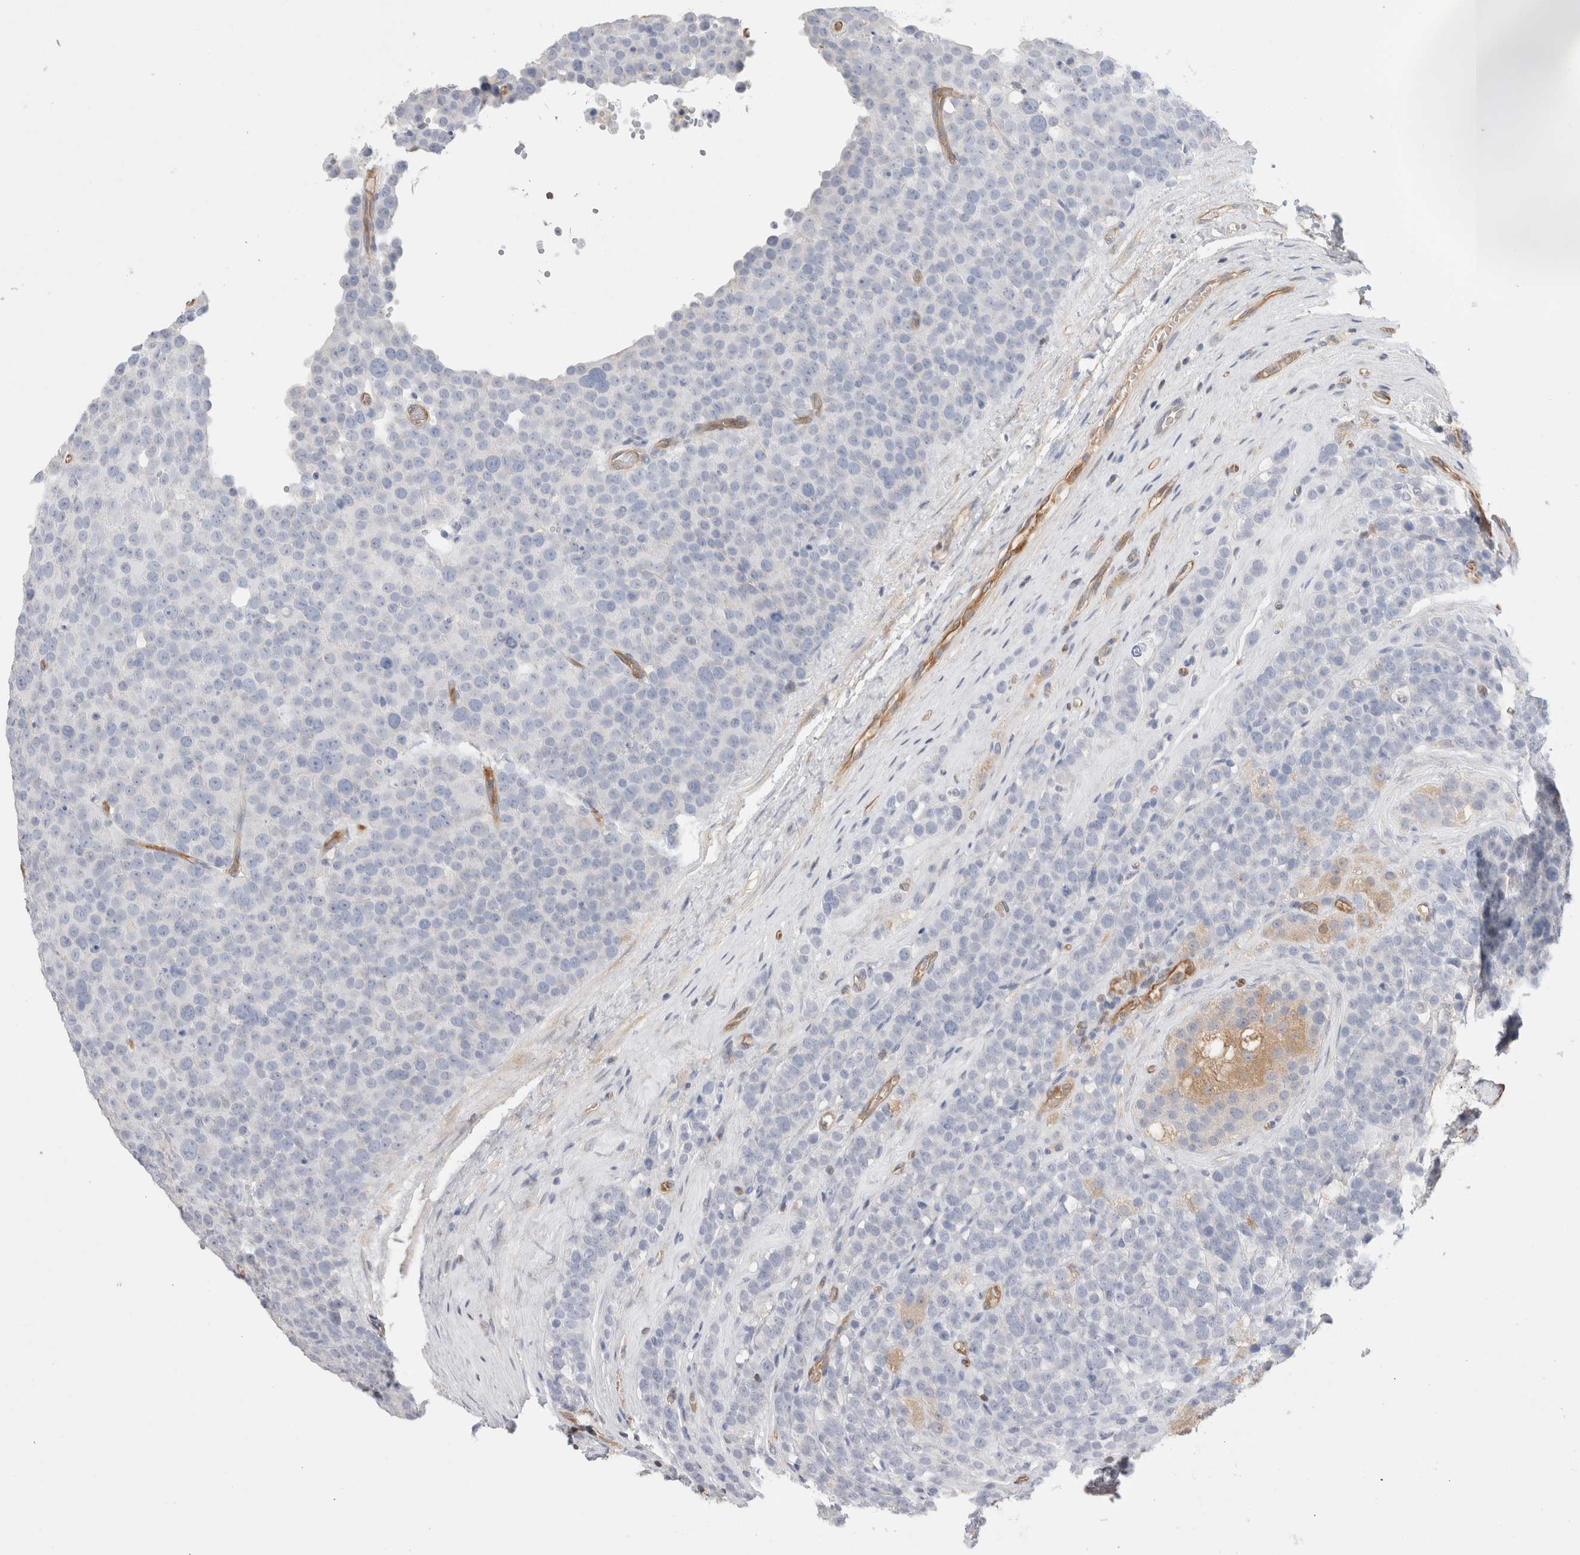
{"staining": {"intensity": "negative", "quantity": "none", "location": "none"}, "tissue": "testis cancer", "cell_type": "Tumor cells", "image_type": "cancer", "snomed": [{"axis": "morphology", "description": "Seminoma, NOS"}, {"axis": "topography", "description": "Testis"}], "caption": "IHC of human testis cancer reveals no staining in tumor cells.", "gene": "CAPN2", "patient": {"sex": "male", "age": 71}}